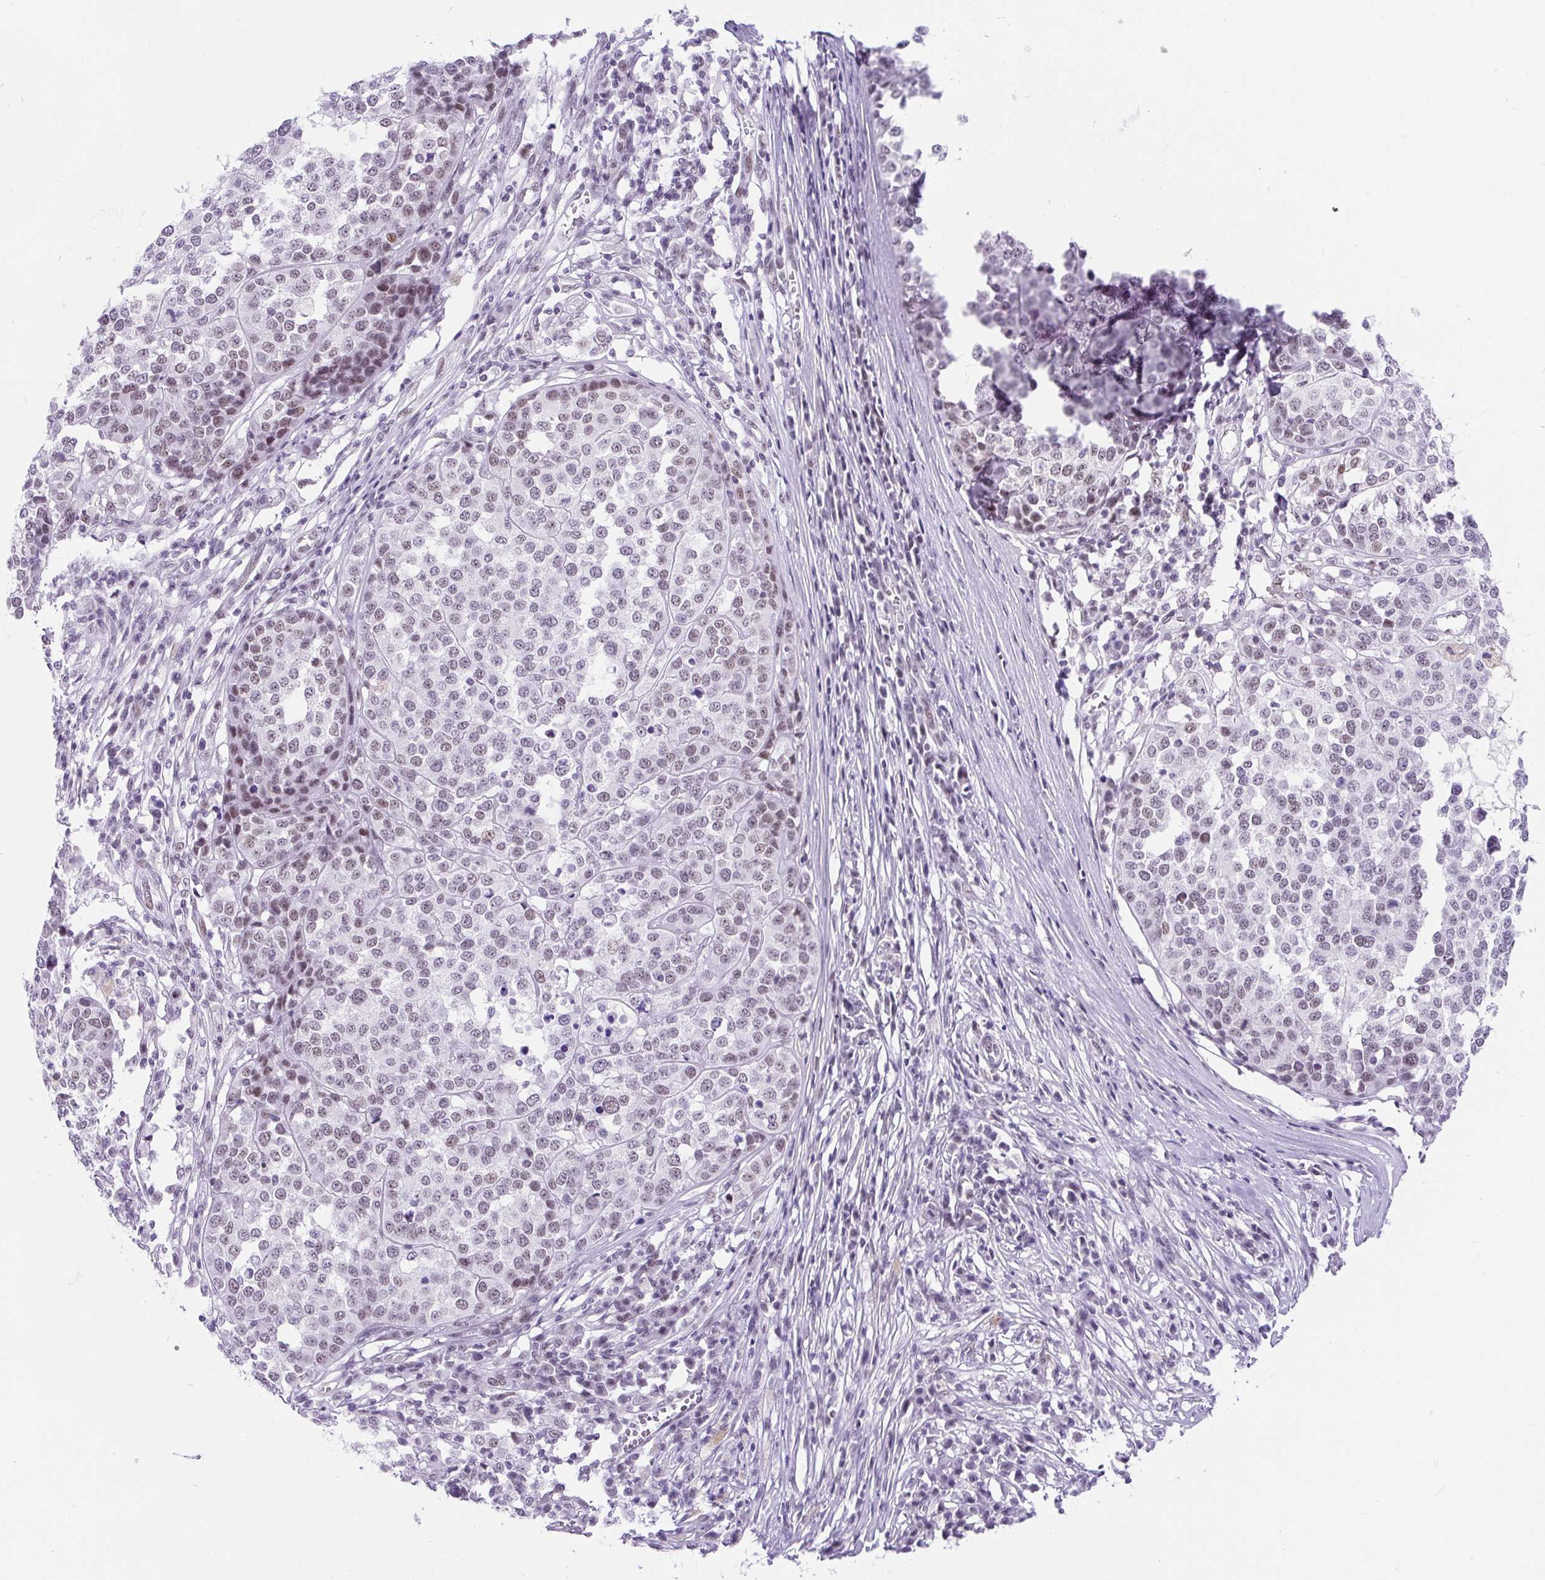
{"staining": {"intensity": "weak", "quantity": "<25%", "location": "nuclear"}, "tissue": "melanoma", "cell_type": "Tumor cells", "image_type": "cancer", "snomed": [{"axis": "morphology", "description": "Malignant melanoma, Metastatic site"}, {"axis": "topography", "description": "Lymph node"}], "caption": "This is an immunohistochemistry (IHC) micrograph of malignant melanoma (metastatic site). There is no expression in tumor cells.", "gene": "PLCXD2", "patient": {"sex": "male", "age": 44}}